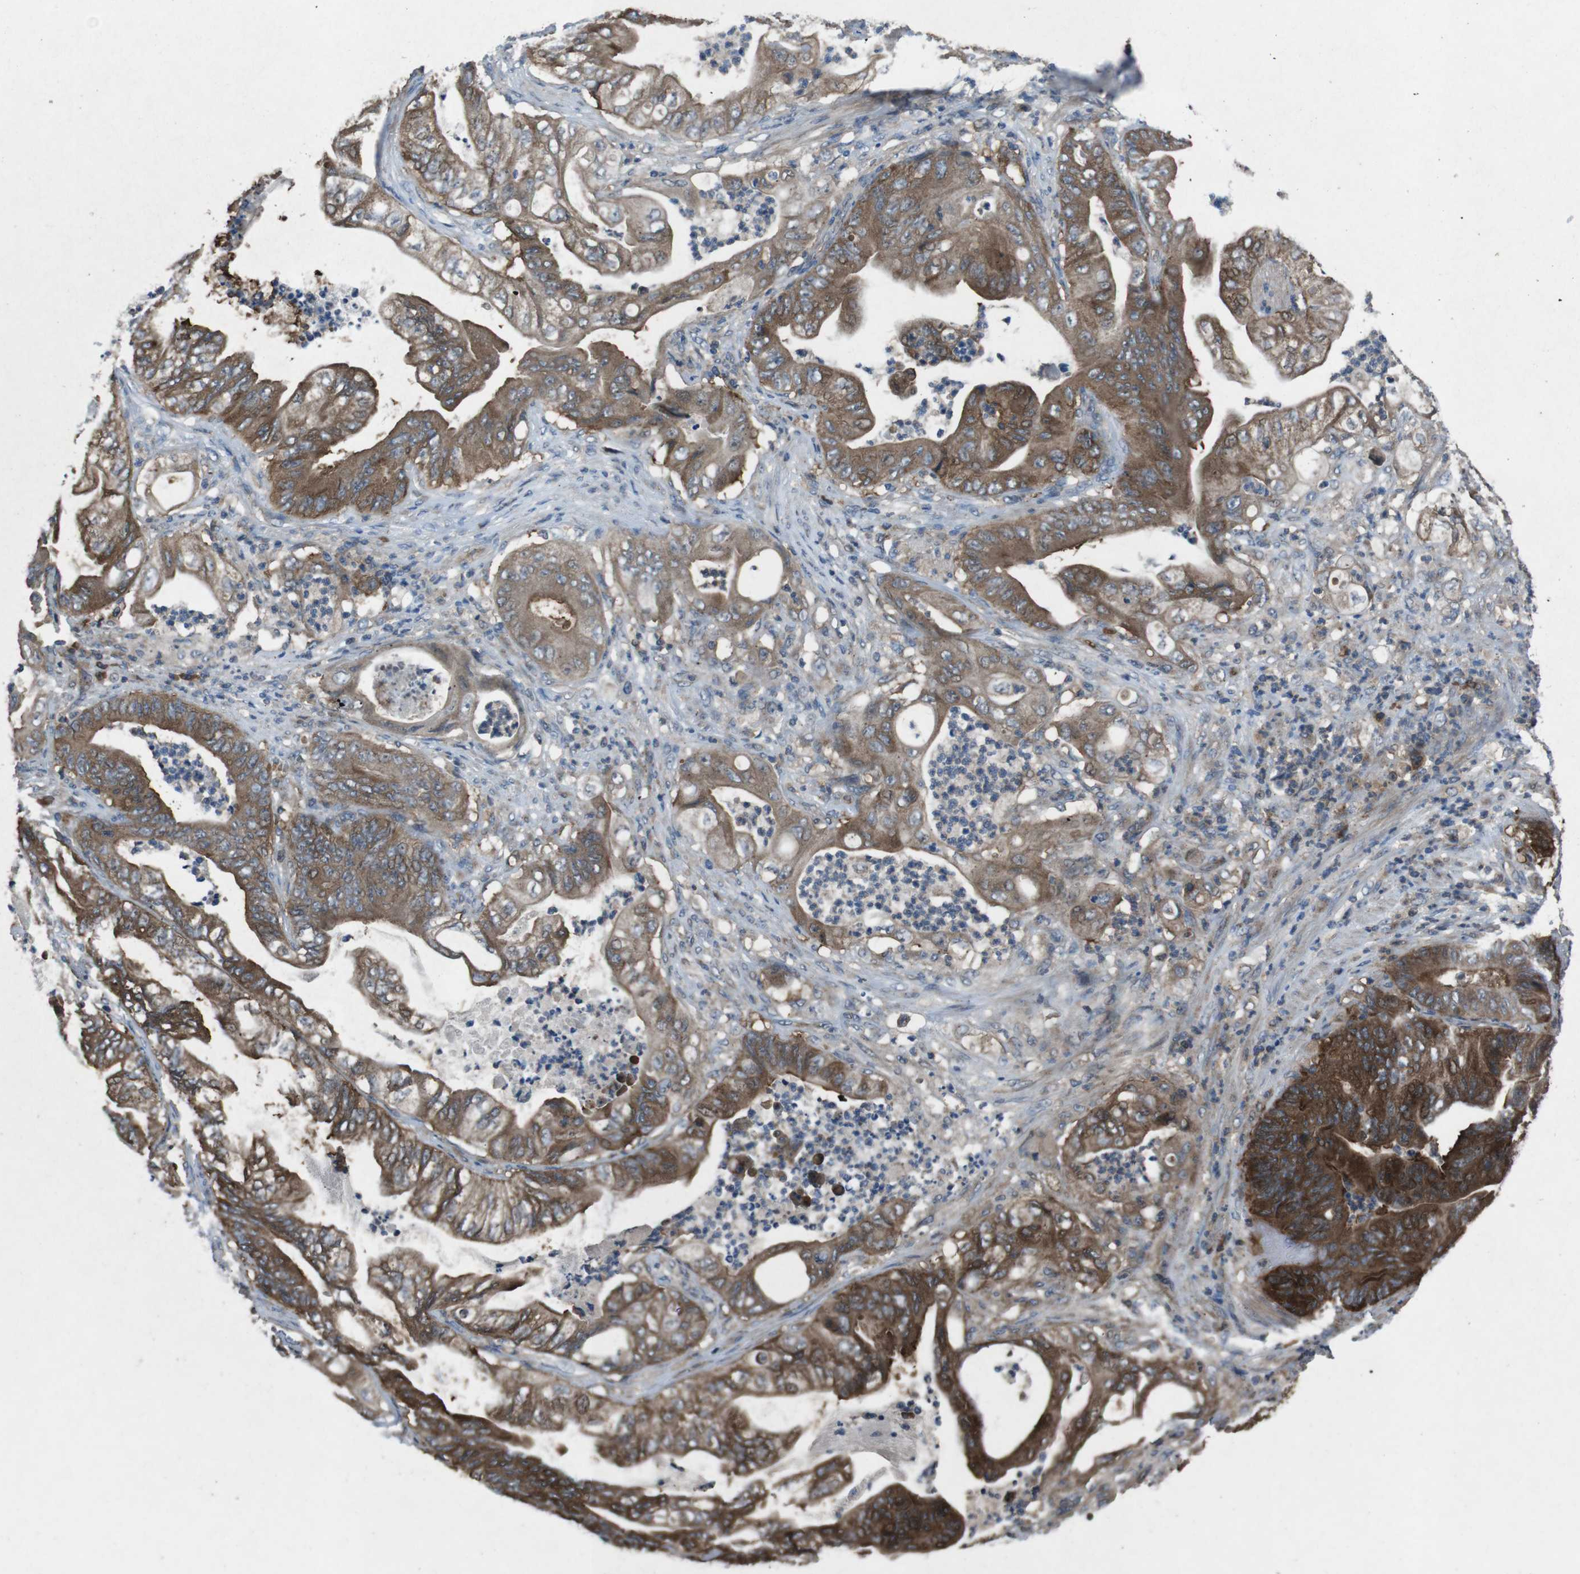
{"staining": {"intensity": "moderate", "quantity": ">75%", "location": "cytoplasmic/membranous"}, "tissue": "stomach cancer", "cell_type": "Tumor cells", "image_type": "cancer", "snomed": [{"axis": "morphology", "description": "Adenocarcinoma, NOS"}, {"axis": "topography", "description": "Stomach"}], "caption": "IHC photomicrograph of neoplastic tissue: human stomach cancer stained using IHC demonstrates medium levels of moderate protein expression localized specifically in the cytoplasmic/membranous of tumor cells, appearing as a cytoplasmic/membranous brown color.", "gene": "SLC22A23", "patient": {"sex": "female", "age": 73}}